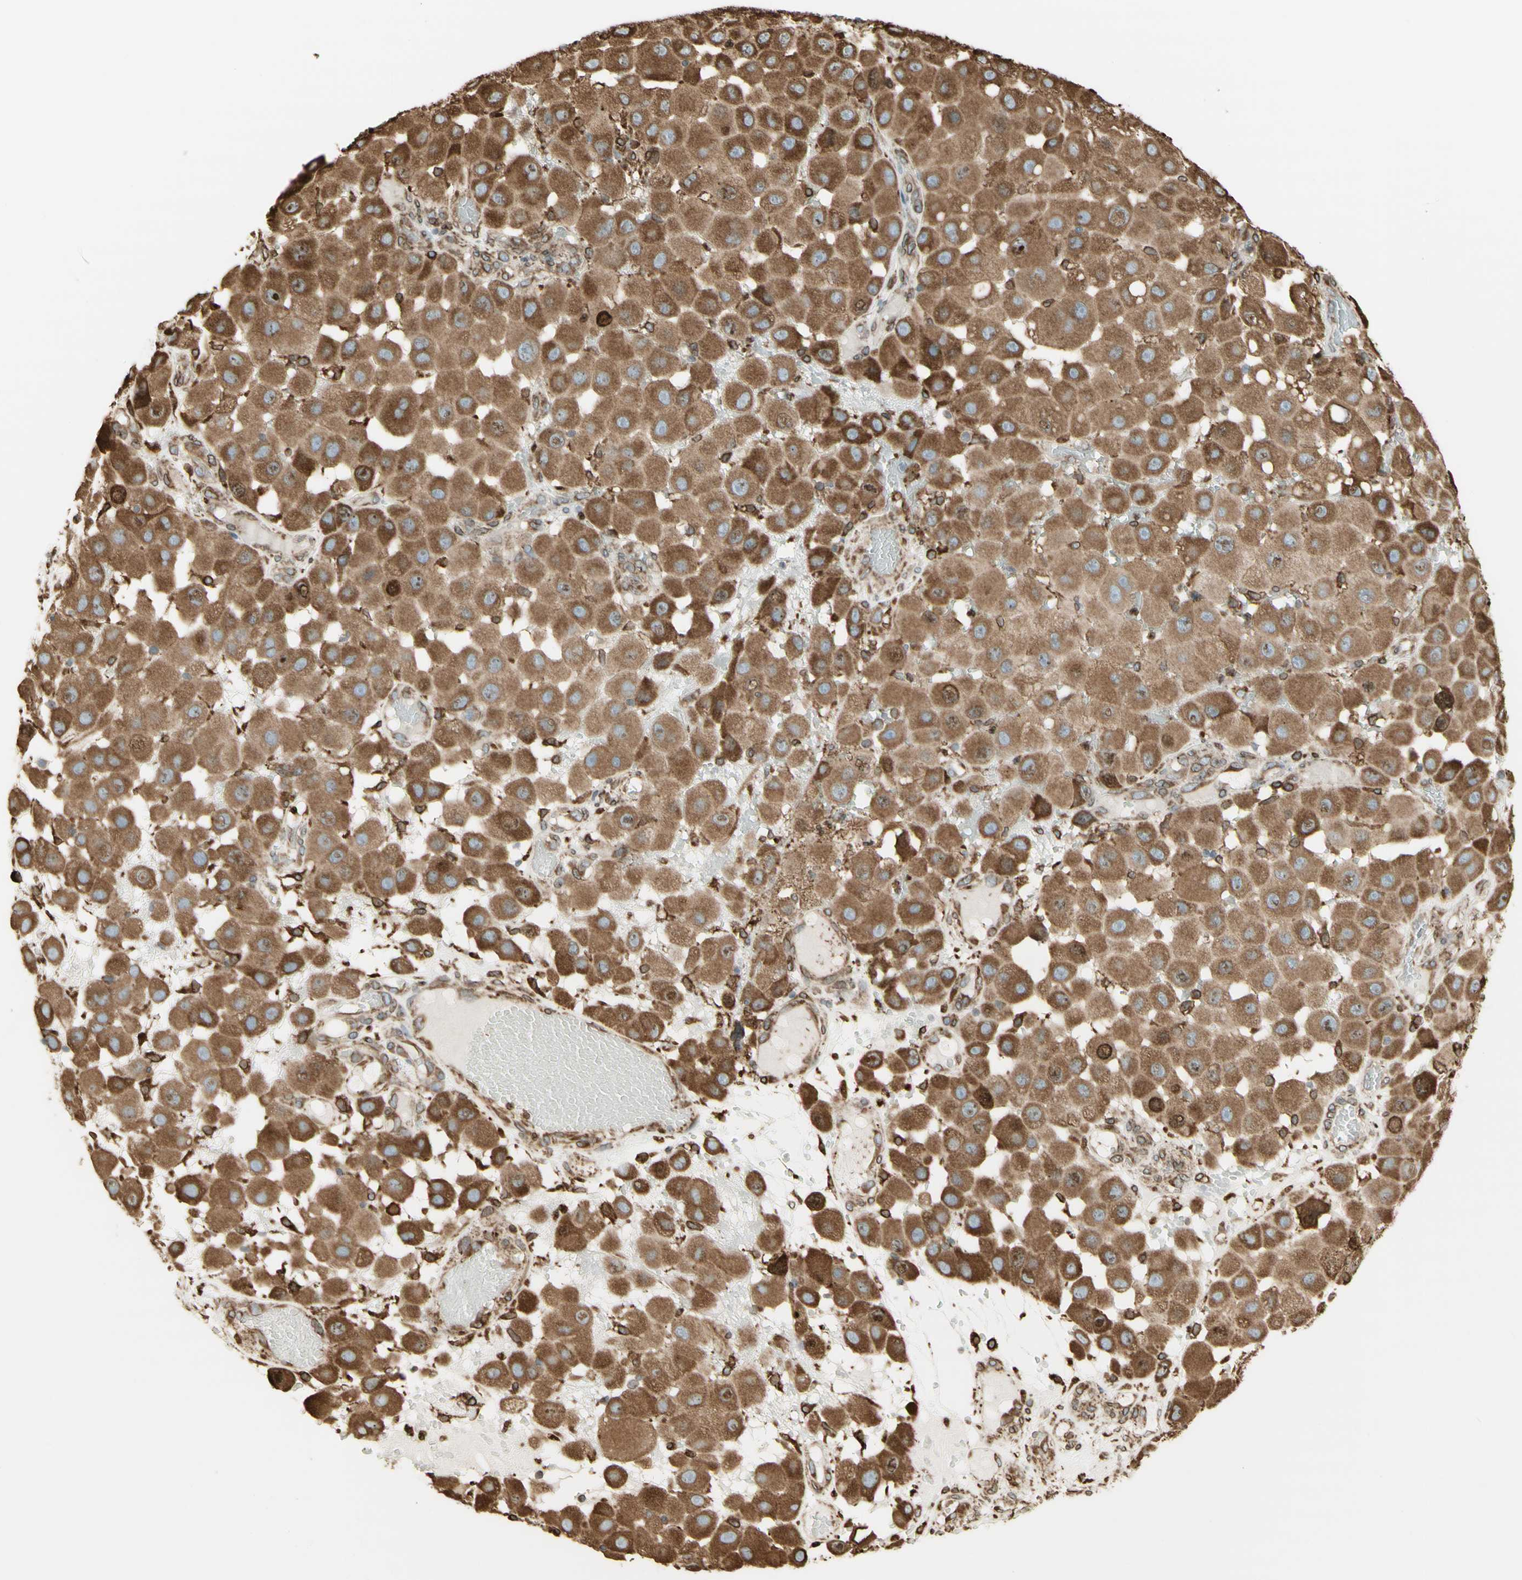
{"staining": {"intensity": "moderate", "quantity": ">75%", "location": "cytoplasmic/membranous"}, "tissue": "melanoma", "cell_type": "Tumor cells", "image_type": "cancer", "snomed": [{"axis": "morphology", "description": "Malignant melanoma, NOS"}, {"axis": "topography", "description": "Skin"}], "caption": "This is an image of immunohistochemistry (IHC) staining of melanoma, which shows moderate expression in the cytoplasmic/membranous of tumor cells.", "gene": "CANX", "patient": {"sex": "female", "age": 81}}